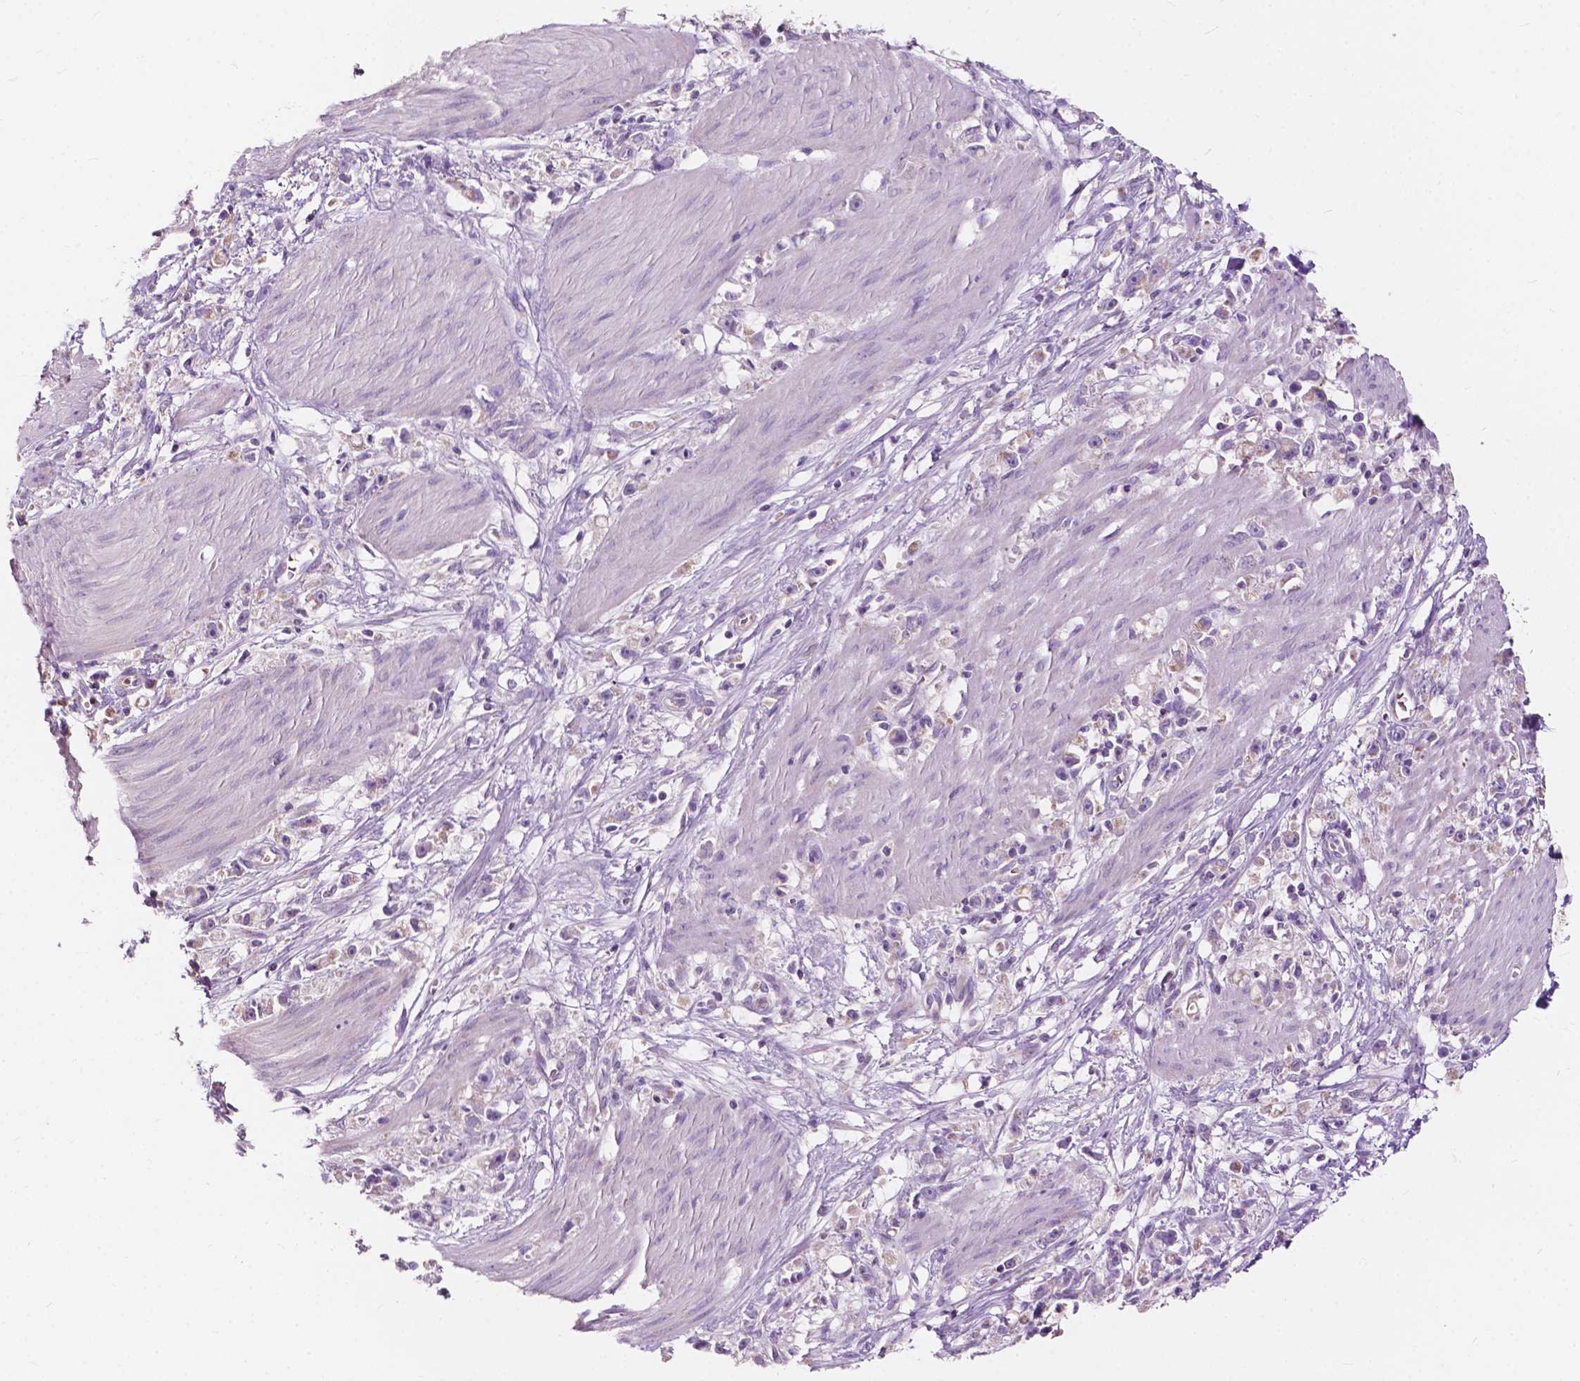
{"staining": {"intensity": "negative", "quantity": "none", "location": "none"}, "tissue": "stomach cancer", "cell_type": "Tumor cells", "image_type": "cancer", "snomed": [{"axis": "morphology", "description": "Adenocarcinoma, NOS"}, {"axis": "topography", "description": "Stomach"}], "caption": "Immunohistochemical staining of human stomach adenocarcinoma displays no significant expression in tumor cells. (Brightfield microscopy of DAB (3,3'-diaminobenzidine) IHC at high magnification).", "gene": "NDUFS1", "patient": {"sex": "female", "age": 59}}